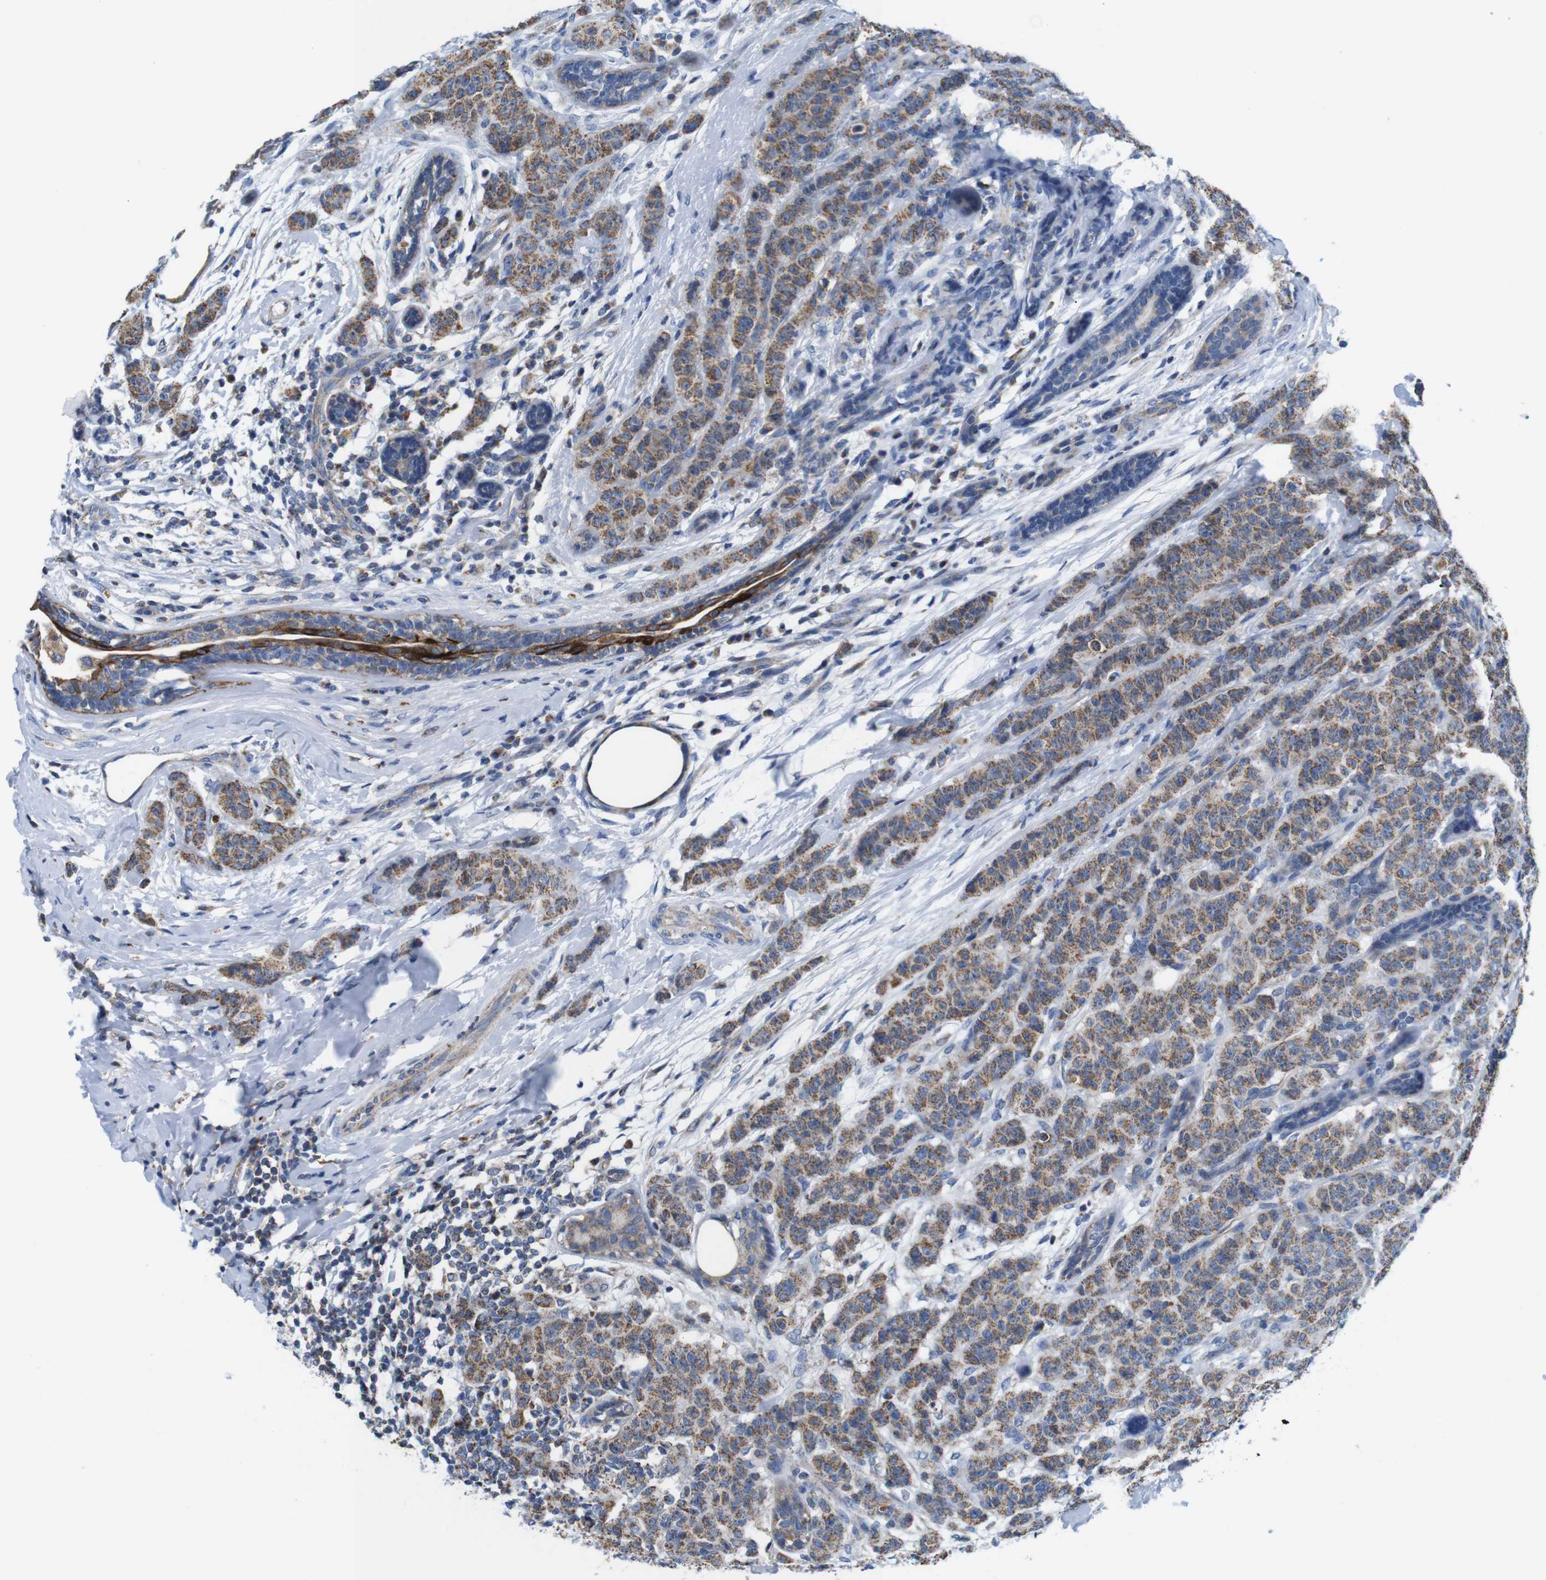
{"staining": {"intensity": "moderate", "quantity": ">75%", "location": "cytoplasmic/membranous"}, "tissue": "breast cancer", "cell_type": "Tumor cells", "image_type": "cancer", "snomed": [{"axis": "morphology", "description": "Normal tissue, NOS"}, {"axis": "morphology", "description": "Duct carcinoma"}, {"axis": "topography", "description": "Breast"}], "caption": "This histopathology image demonstrates breast cancer (infiltrating ductal carcinoma) stained with immunohistochemistry (IHC) to label a protein in brown. The cytoplasmic/membranous of tumor cells show moderate positivity for the protein. Nuclei are counter-stained blue.", "gene": "F2RL1", "patient": {"sex": "female", "age": 40}}